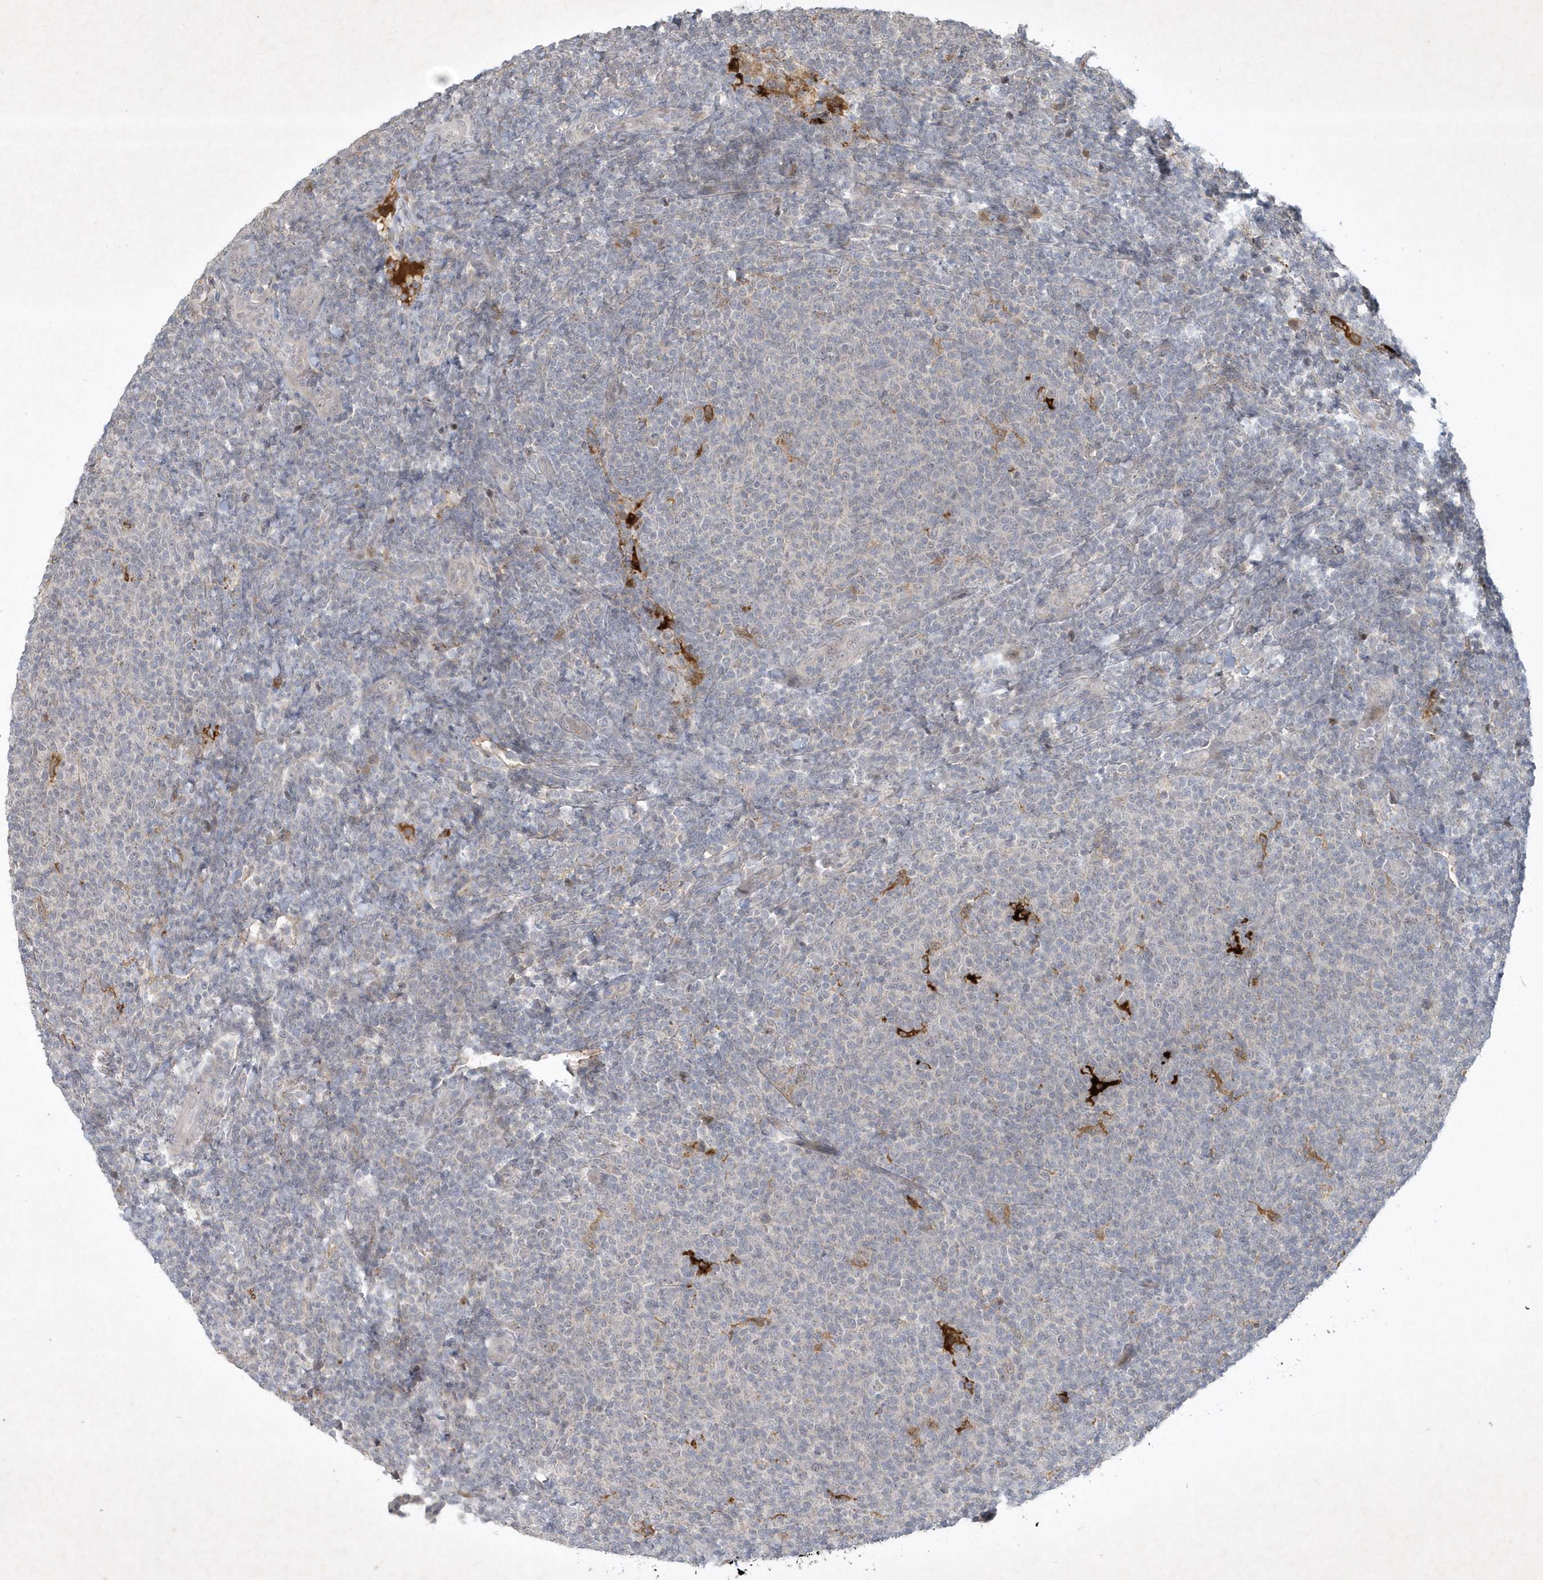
{"staining": {"intensity": "negative", "quantity": "none", "location": "none"}, "tissue": "lymphoma", "cell_type": "Tumor cells", "image_type": "cancer", "snomed": [{"axis": "morphology", "description": "Malignant lymphoma, non-Hodgkin's type, Low grade"}, {"axis": "topography", "description": "Lymph node"}], "caption": "This is a image of IHC staining of low-grade malignant lymphoma, non-Hodgkin's type, which shows no staining in tumor cells.", "gene": "THG1L", "patient": {"sex": "male", "age": 66}}